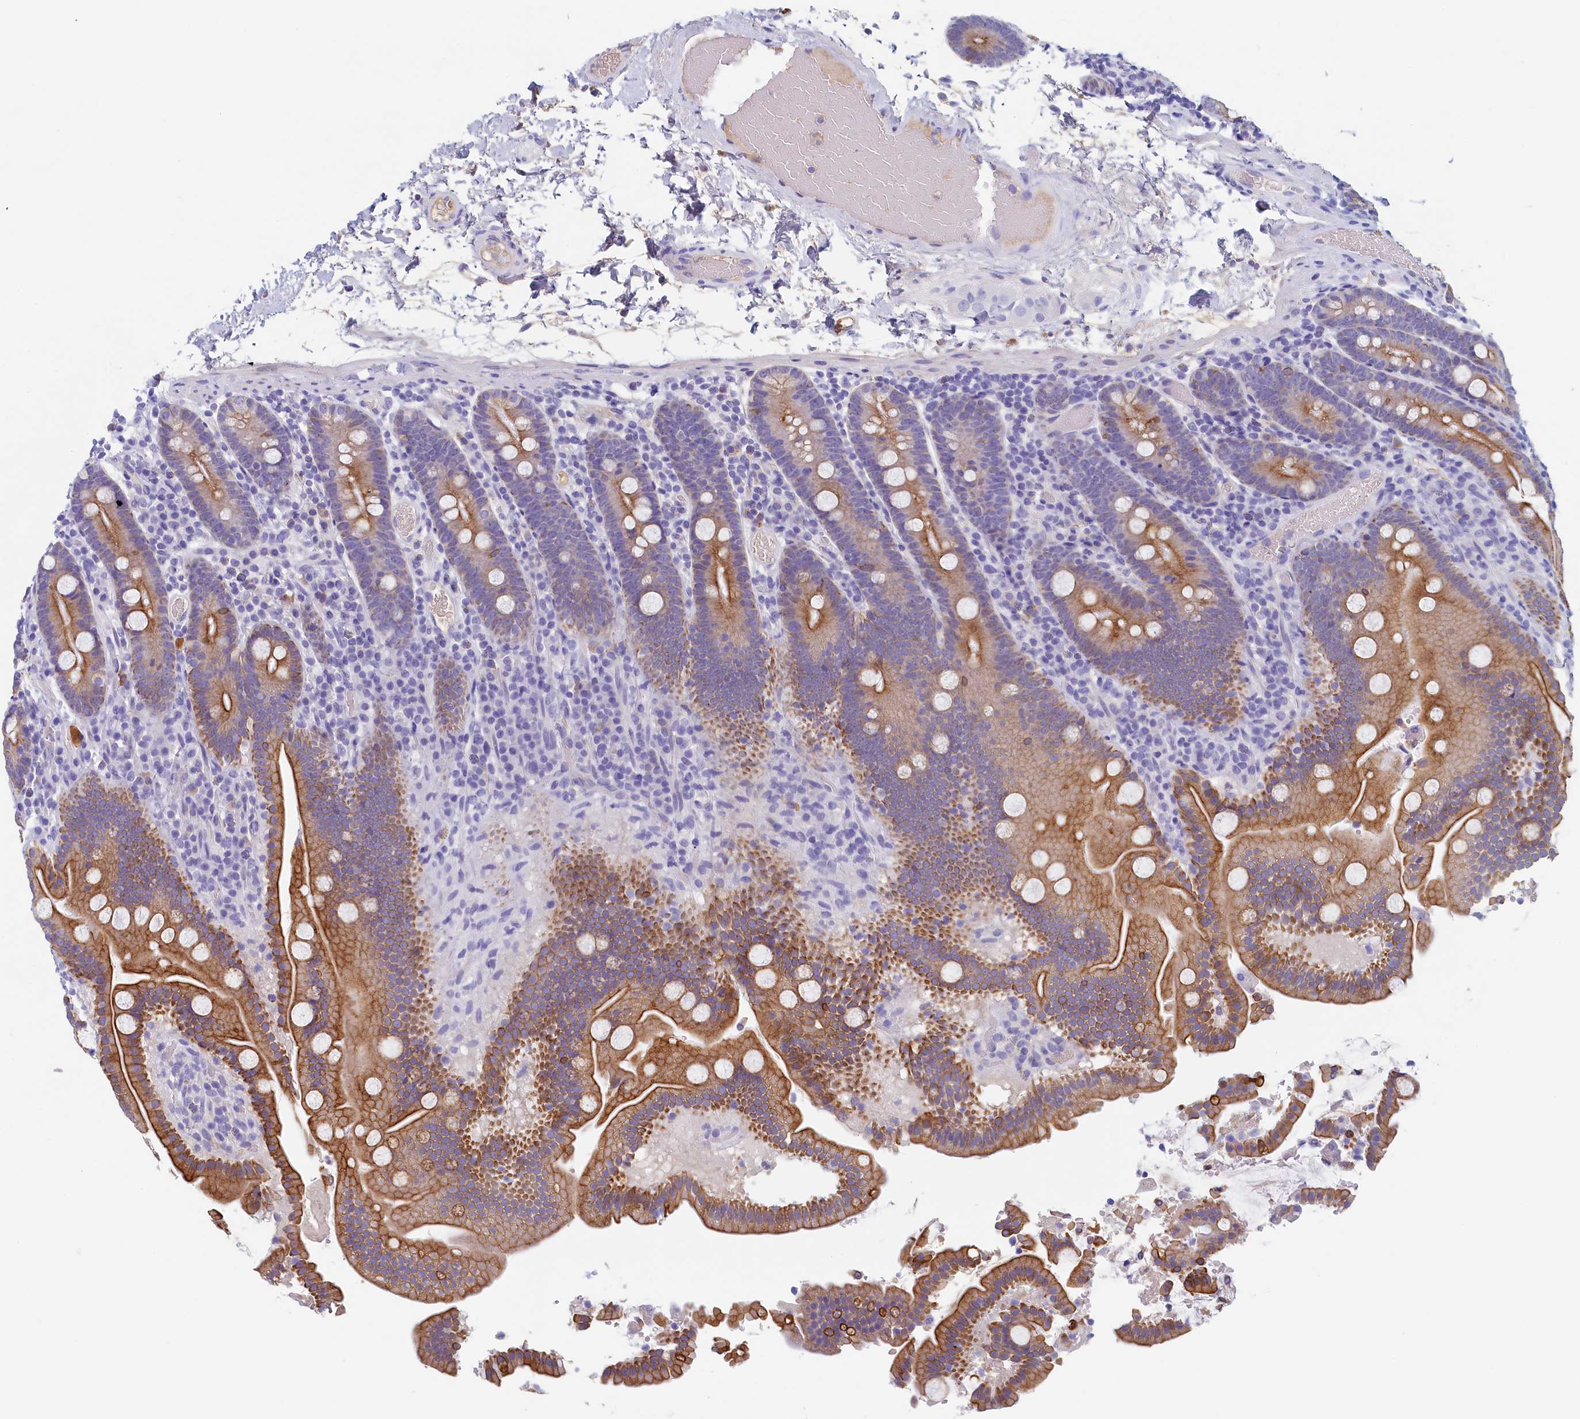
{"staining": {"intensity": "moderate", "quantity": ">75%", "location": "cytoplasmic/membranous"}, "tissue": "duodenum", "cell_type": "Glandular cells", "image_type": "normal", "snomed": [{"axis": "morphology", "description": "Normal tissue, NOS"}, {"axis": "topography", "description": "Duodenum"}], "caption": "Glandular cells exhibit moderate cytoplasmic/membranous expression in approximately >75% of cells in normal duodenum.", "gene": "GUCA1C", "patient": {"sex": "male", "age": 55}}